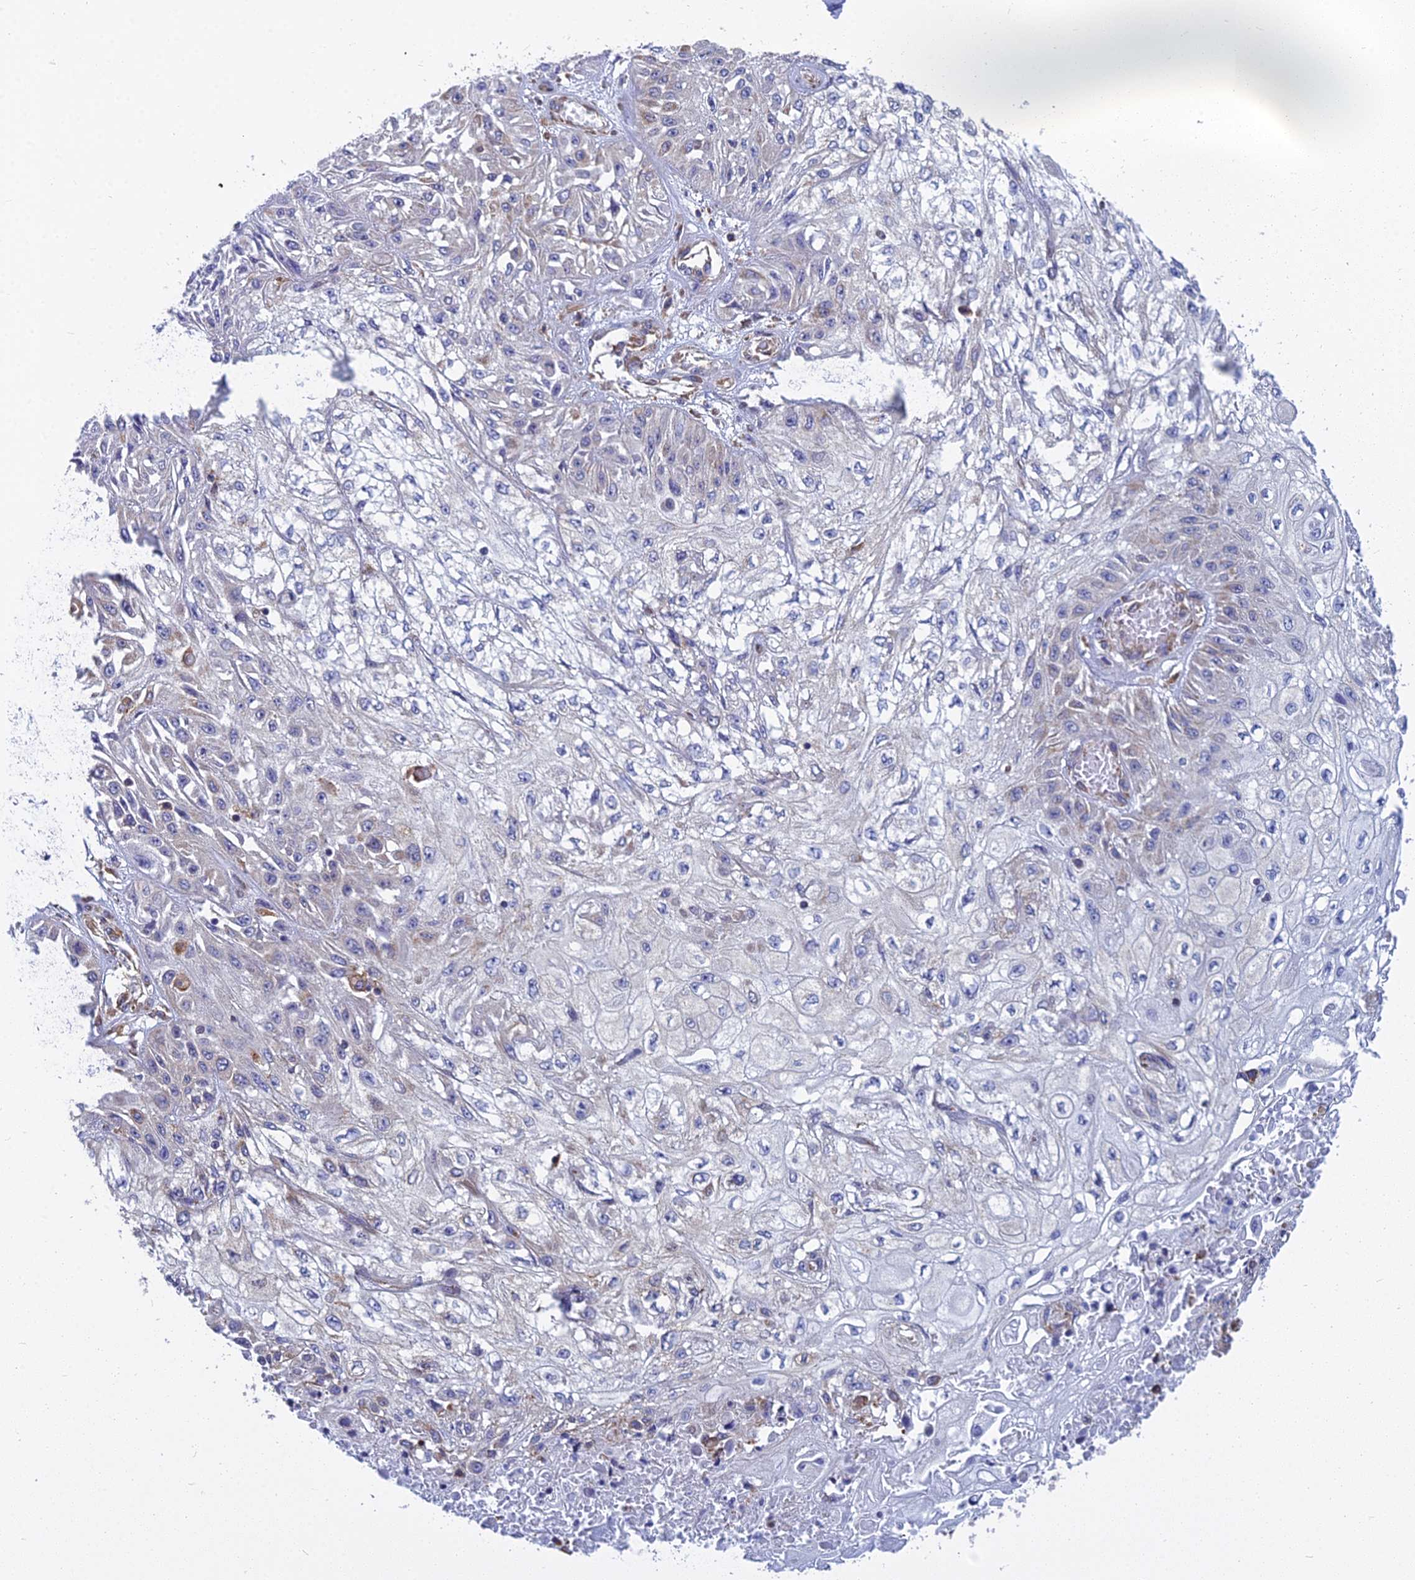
{"staining": {"intensity": "negative", "quantity": "none", "location": "none"}, "tissue": "skin cancer", "cell_type": "Tumor cells", "image_type": "cancer", "snomed": [{"axis": "morphology", "description": "Squamous cell carcinoma, NOS"}, {"axis": "morphology", "description": "Squamous cell carcinoma, metastatic, NOS"}, {"axis": "topography", "description": "Skin"}, {"axis": "topography", "description": "Lymph node"}], "caption": "A high-resolution photomicrograph shows immunohistochemistry (IHC) staining of metastatic squamous cell carcinoma (skin), which reveals no significant expression in tumor cells. (DAB (3,3'-diaminobenzidine) IHC with hematoxylin counter stain).", "gene": "KIAA1143", "patient": {"sex": "male", "age": 75}}